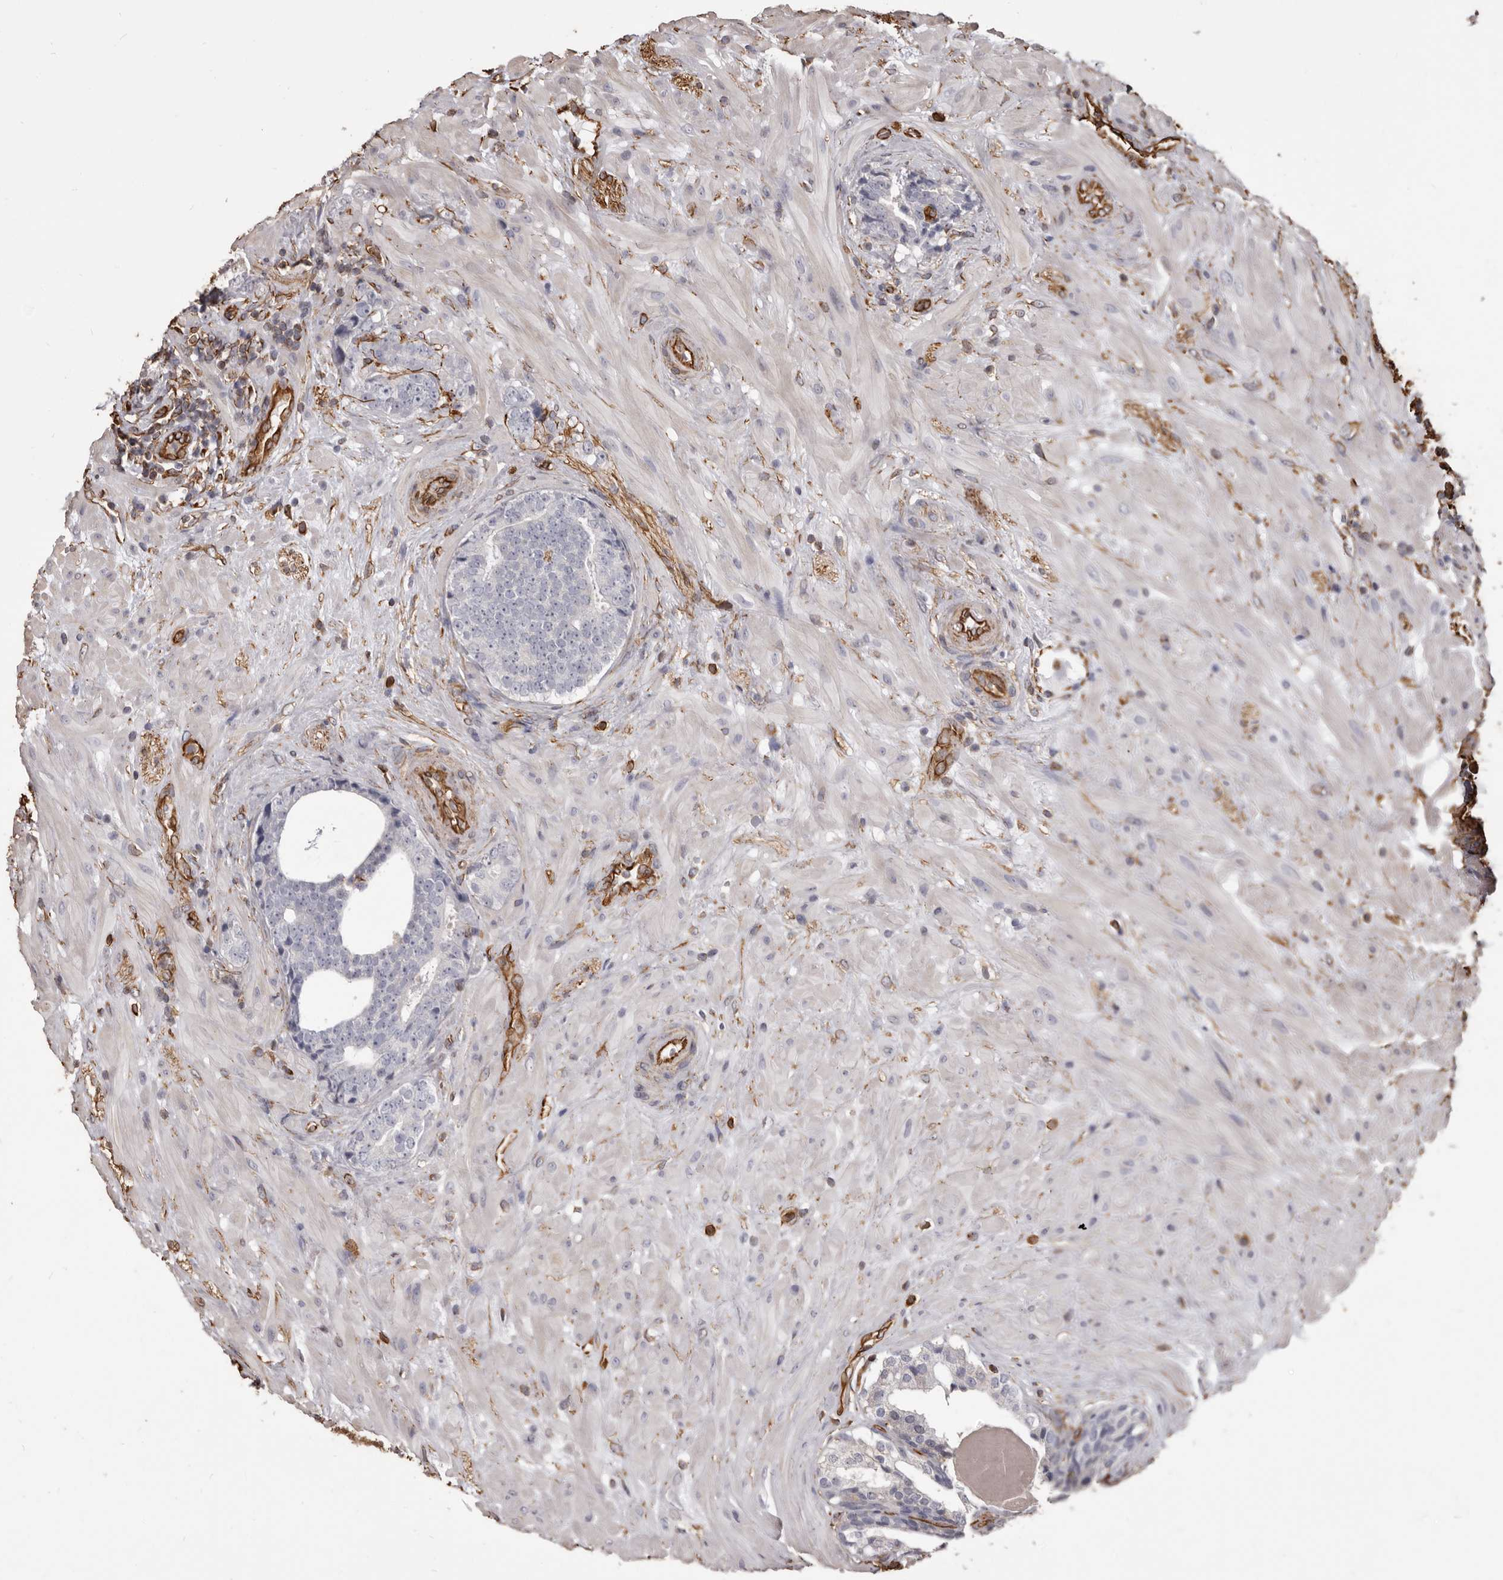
{"staining": {"intensity": "negative", "quantity": "none", "location": "none"}, "tissue": "prostate cancer", "cell_type": "Tumor cells", "image_type": "cancer", "snomed": [{"axis": "morphology", "description": "Adenocarcinoma, High grade"}, {"axis": "topography", "description": "Prostate"}], "caption": "Prostate cancer was stained to show a protein in brown. There is no significant staining in tumor cells.", "gene": "MTURN", "patient": {"sex": "male", "age": 56}}